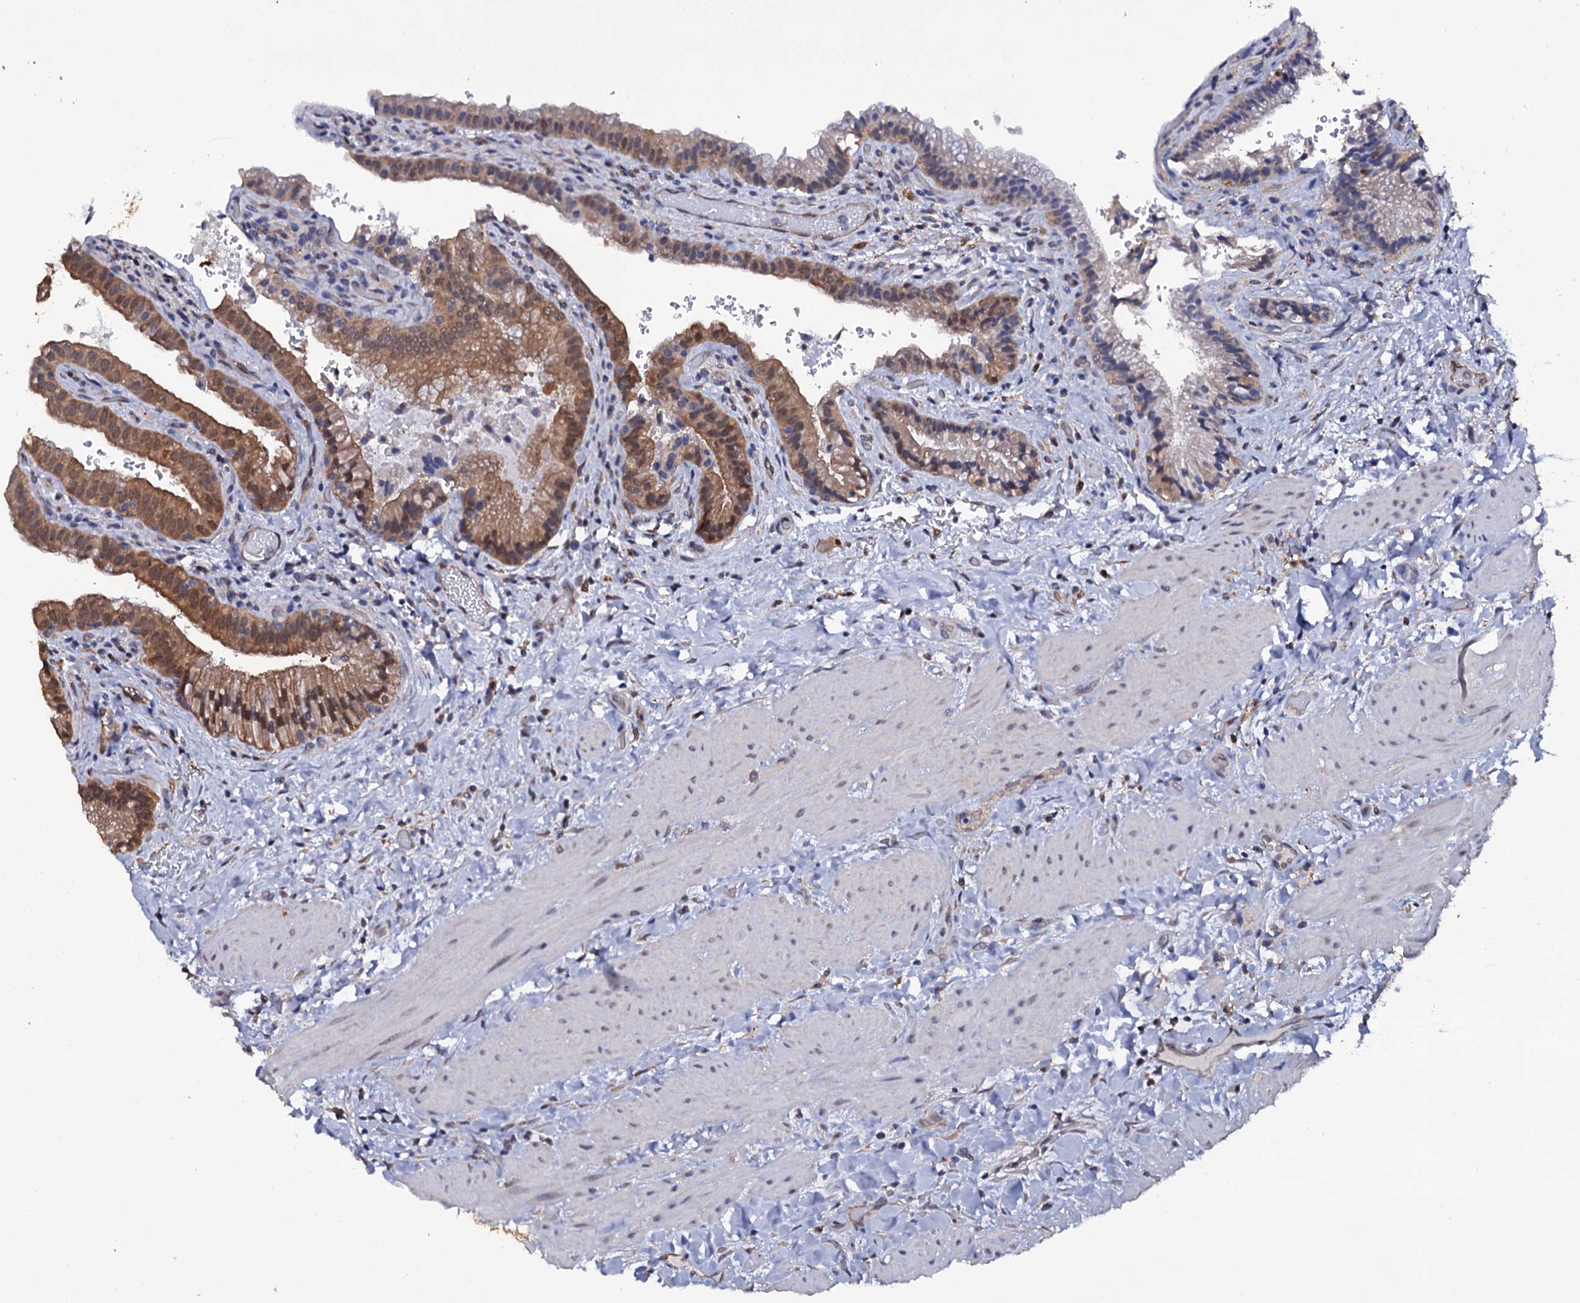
{"staining": {"intensity": "moderate", "quantity": ">75%", "location": "cytoplasmic/membranous"}, "tissue": "gallbladder", "cell_type": "Glandular cells", "image_type": "normal", "snomed": [{"axis": "morphology", "description": "Normal tissue, NOS"}, {"axis": "topography", "description": "Gallbladder"}], "caption": "Immunohistochemistry (DAB) staining of benign gallbladder exhibits moderate cytoplasmic/membranous protein expression in about >75% of glandular cells.", "gene": "CRYL1", "patient": {"sex": "male", "age": 24}}